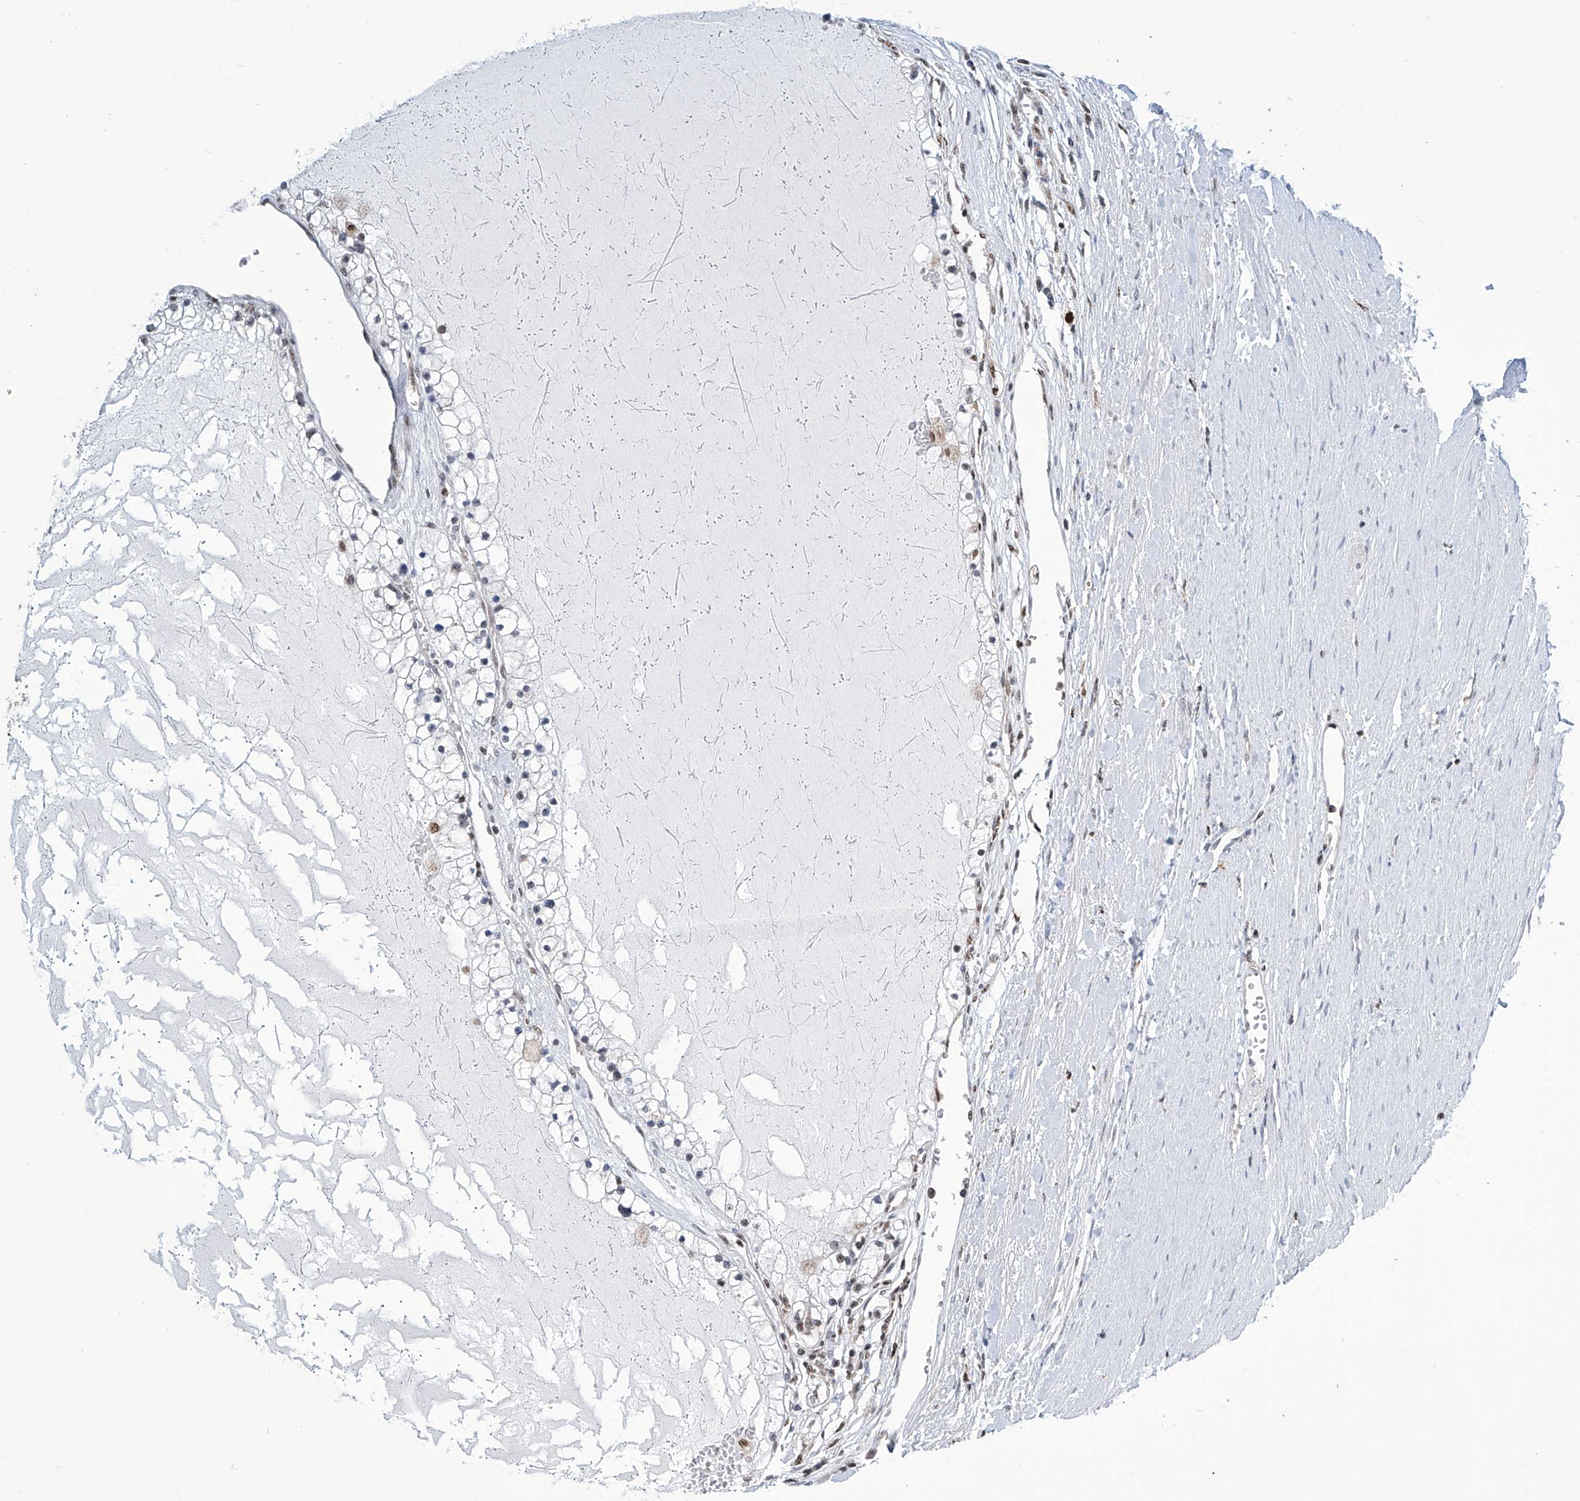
{"staining": {"intensity": "negative", "quantity": "none", "location": "none"}, "tissue": "renal cancer", "cell_type": "Tumor cells", "image_type": "cancer", "snomed": [{"axis": "morphology", "description": "Normal tissue, NOS"}, {"axis": "morphology", "description": "Adenocarcinoma, NOS"}, {"axis": "topography", "description": "Kidney"}], "caption": "The immunohistochemistry (IHC) micrograph has no significant expression in tumor cells of renal cancer tissue.", "gene": "SREBF2", "patient": {"sex": "male", "age": 68}}